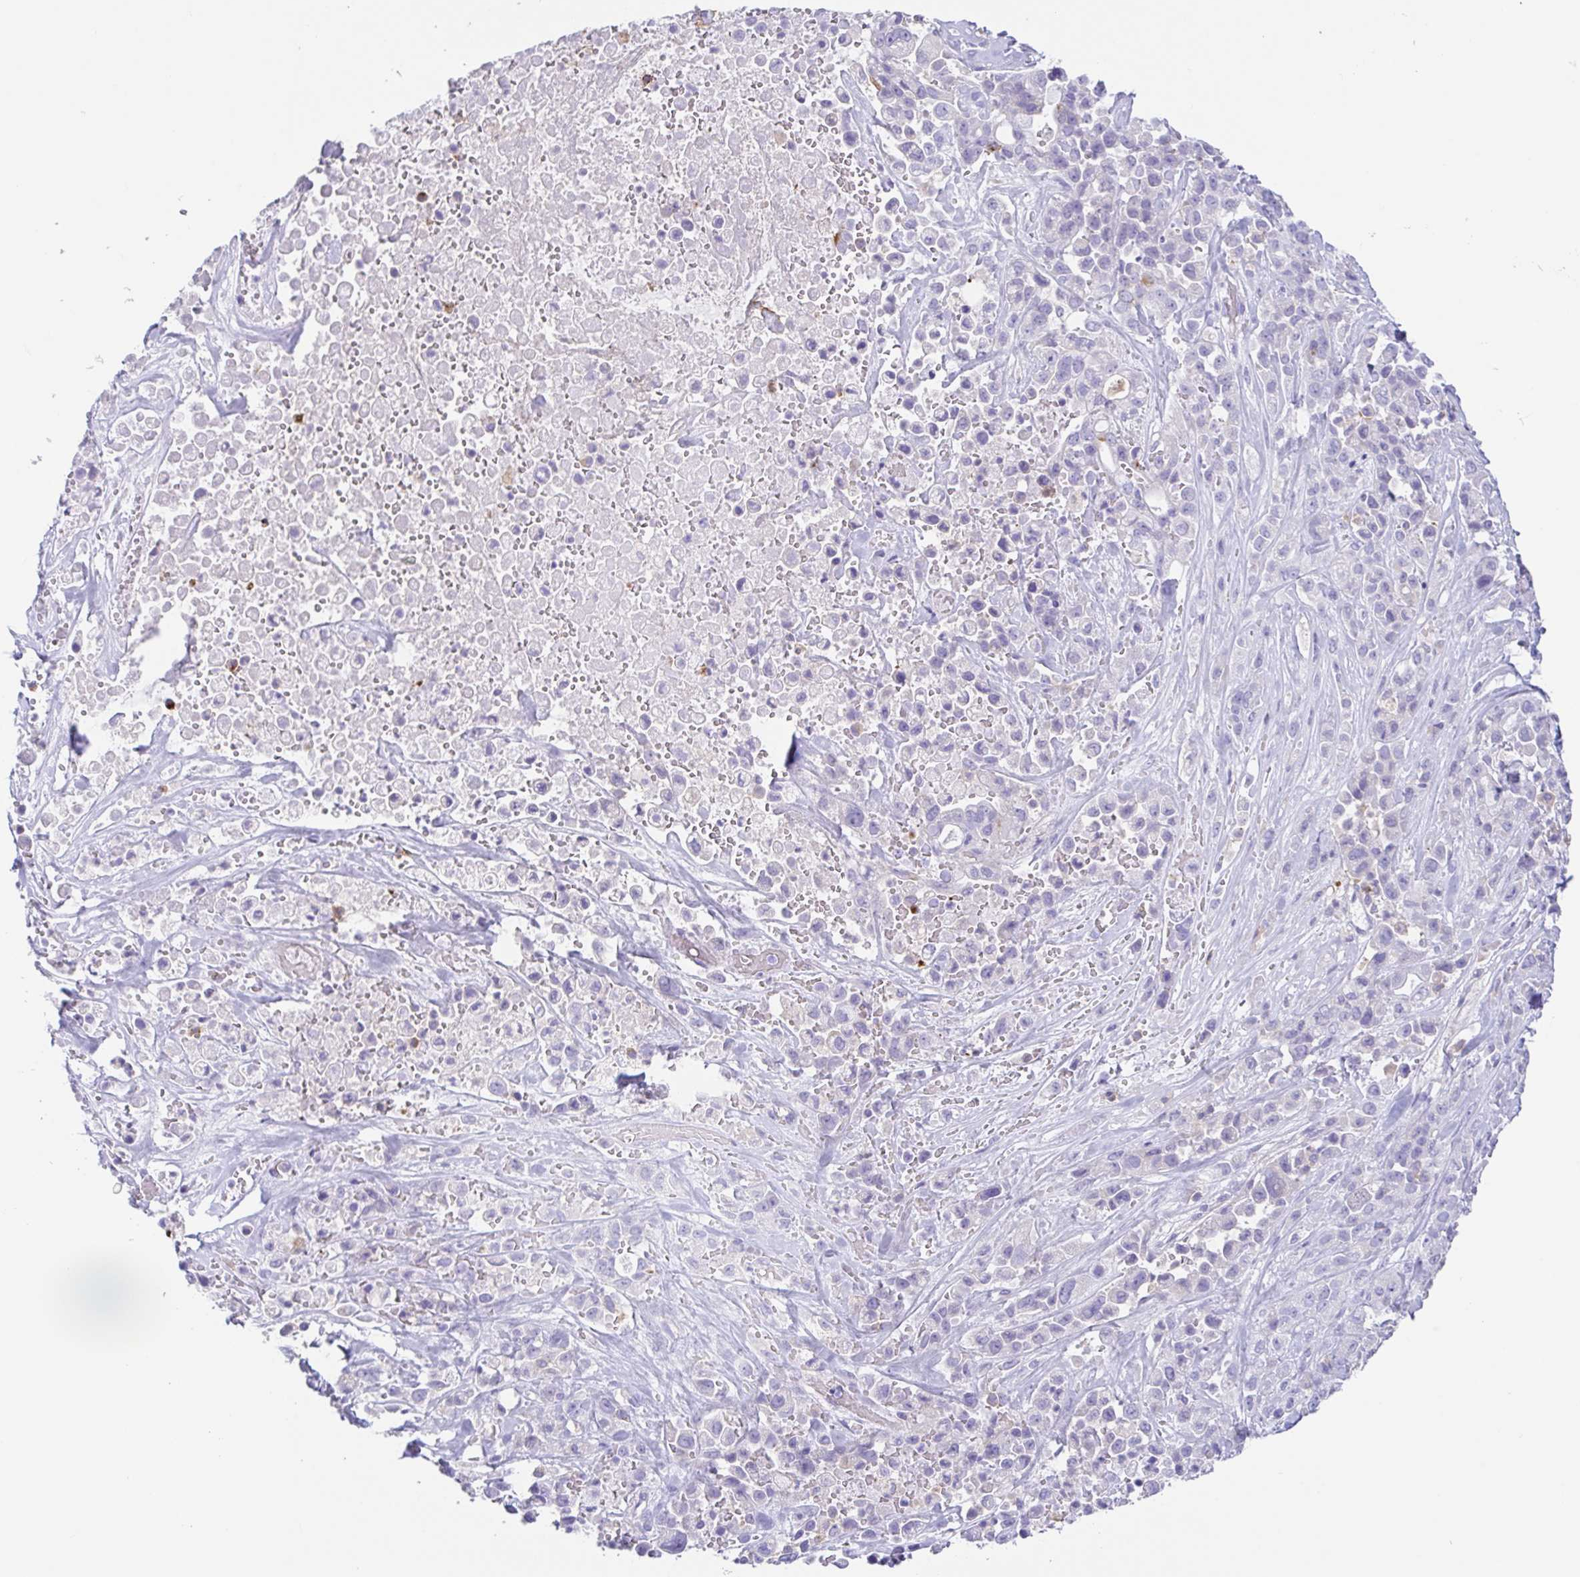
{"staining": {"intensity": "negative", "quantity": "none", "location": "none"}, "tissue": "pancreatic cancer", "cell_type": "Tumor cells", "image_type": "cancer", "snomed": [{"axis": "morphology", "description": "Adenocarcinoma, NOS"}, {"axis": "topography", "description": "Pancreas"}], "caption": "Tumor cells show no significant protein staining in adenocarcinoma (pancreatic). The staining was performed using DAB (3,3'-diaminobenzidine) to visualize the protein expression in brown, while the nuclei were stained in blue with hematoxylin (Magnification: 20x).", "gene": "ARPP21", "patient": {"sex": "male", "age": 44}}